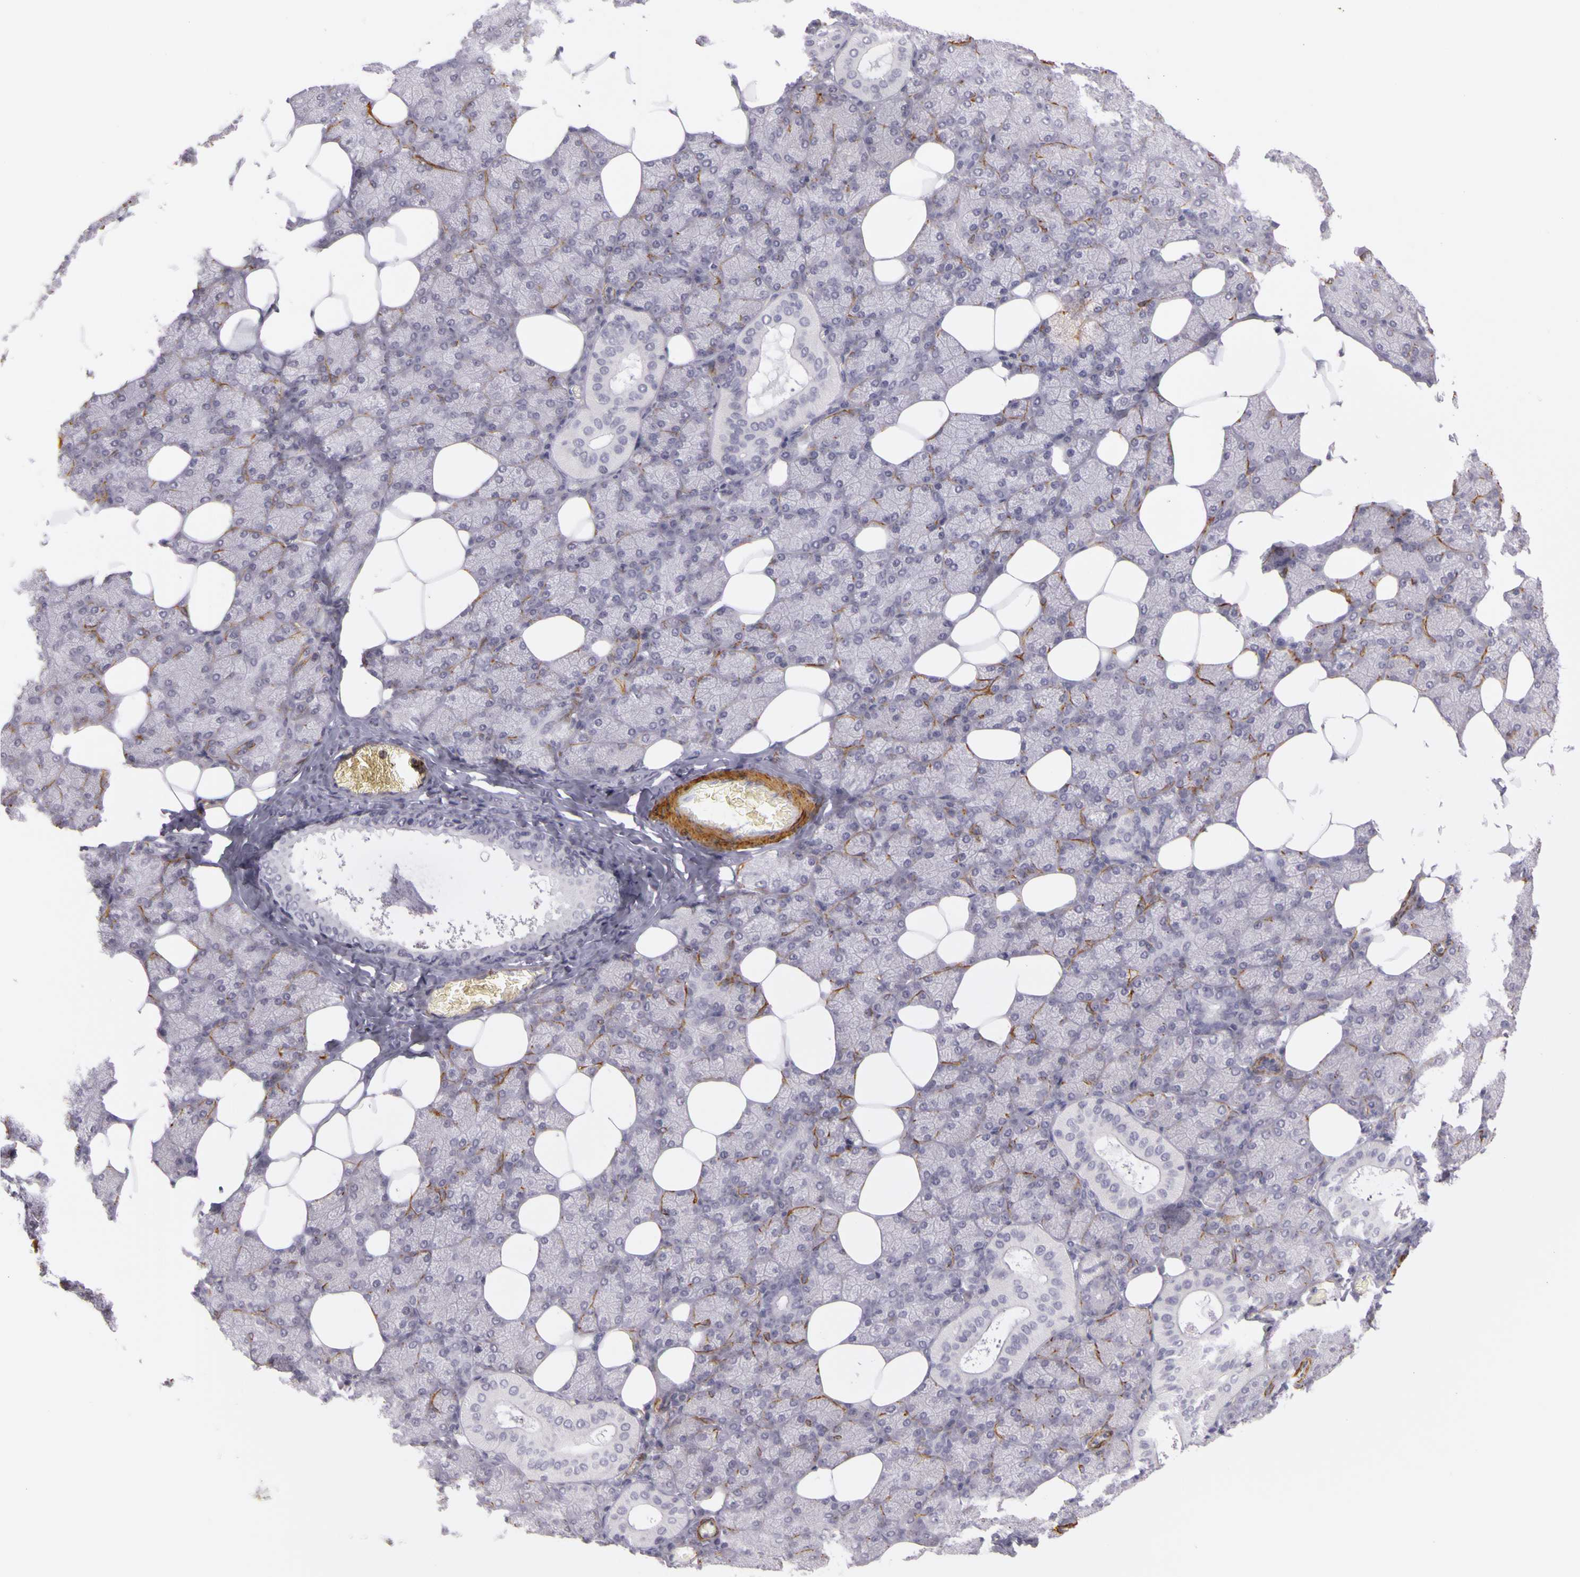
{"staining": {"intensity": "moderate", "quantity": ">75%", "location": "cytoplasmic/membranous"}, "tissue": "salivary gland", "cell_type": "Glandular cells", "image_type": "normal", "snomed": [{"axis": "morphology", "description": "Normal tissue, NOS"}, {"axis": "topography", "description": "Lymph node"}, {"axis": "topography", "description": "Salivary gland"}], "caption": "This histopathology image displays benign salivary gland stained with immunohistochemistry (IHC) to label a protein in brown. The cytoplasmic/membranous of glandular cells show moderate positivity for the protein. Nuclei are counter-stained blue.", "gene": "CNTN2", "patient": {"sex": "male", "age": 8}}